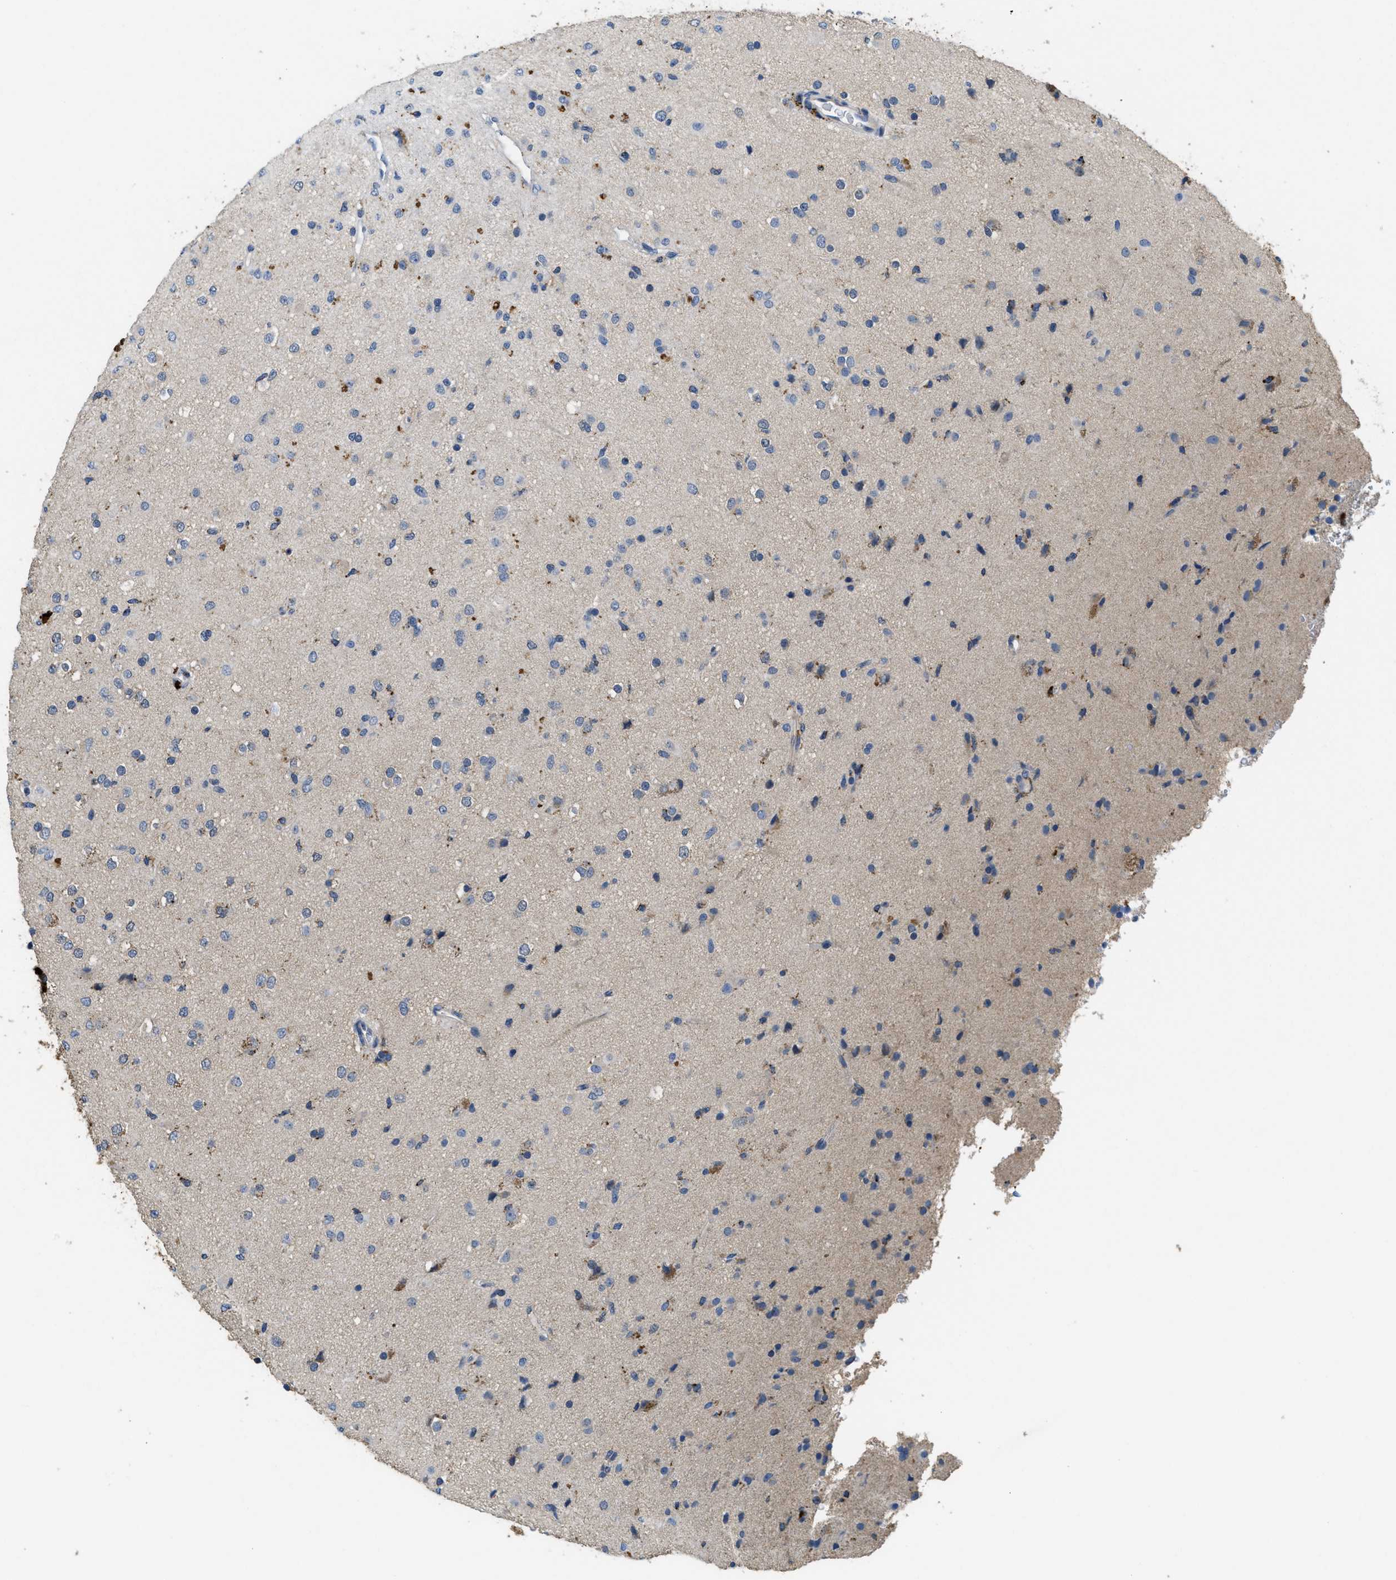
{"staining": {"intensity": "weak", "quantity": "<25%", "location": "cytoplasmic/membranous"}, "tissue": "glioma", "cell_type": "Tumor cells", "image_type": "cancer", "snomed": [{"axis": "morphology", "description": "Glioma, malignant, Low grade"}, {"axis": "topography", "description": "Brain"}], "caption": "The image reveals no staining of tumor cells in glioma.", "gene": "BMPR2", "patient": {"sex": "male", "age": 65}}